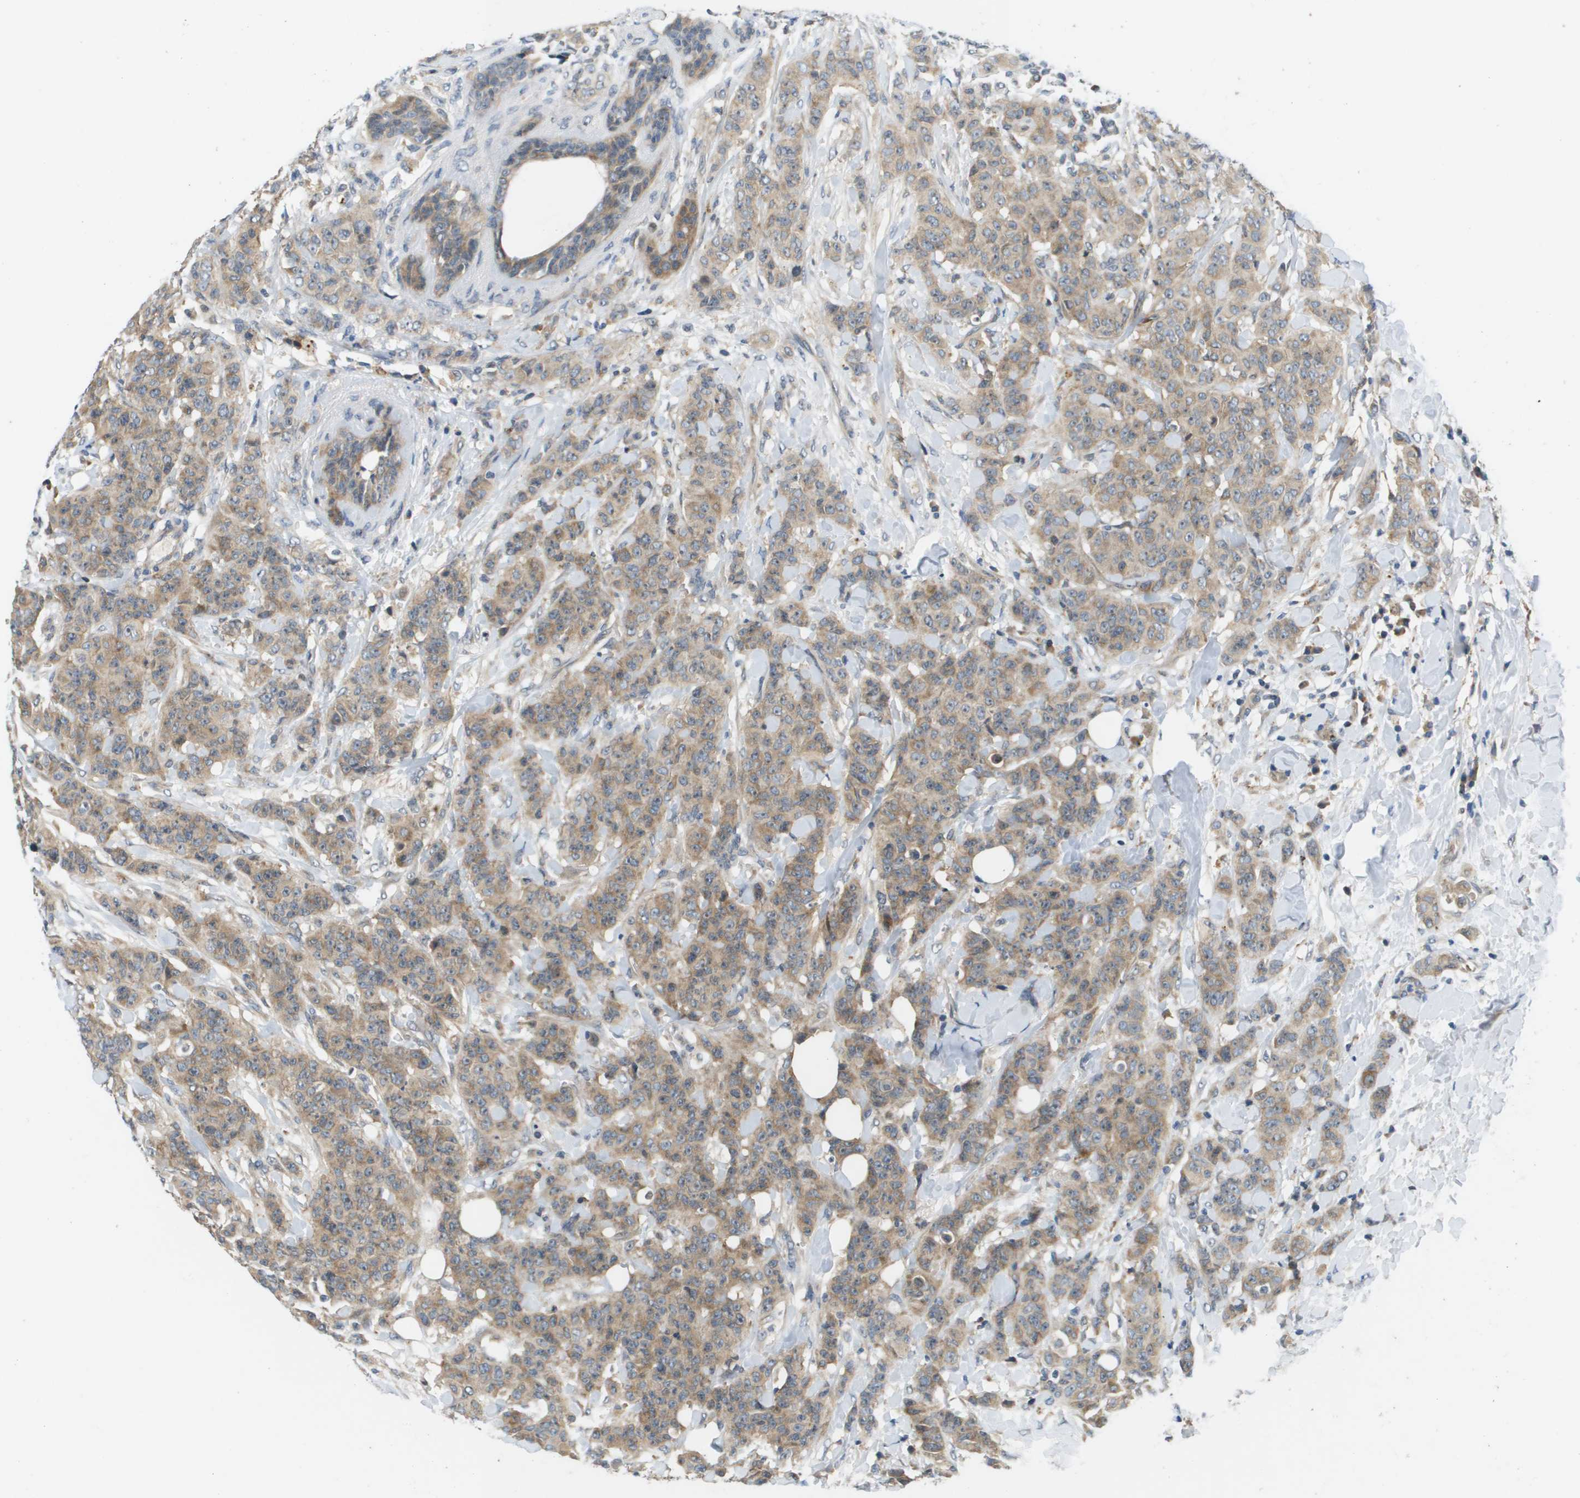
{"staining": {"intensity": "weak", "quantity": ">75%", "location": "cytoplasmic/membranous"}, "tissue": "breast cancer", "cell_type": "Tumor cells", "image_type": "cancer", "snomed": [{"axis": "morphology", "description": "Normal tissue, NOS"}, {"axis": "morphology", "description": "Duct carcinoma"}, {"axis": "topography", "description": "Breast"}], "caption": "Protein expression analysis of intraductal carcinoma (breast) shows weak cytoplasmic/membranous expression in about >75% of tumor cells.", "gene": "SLC25A20", "patient": {"sex": "female", "age": 40}}